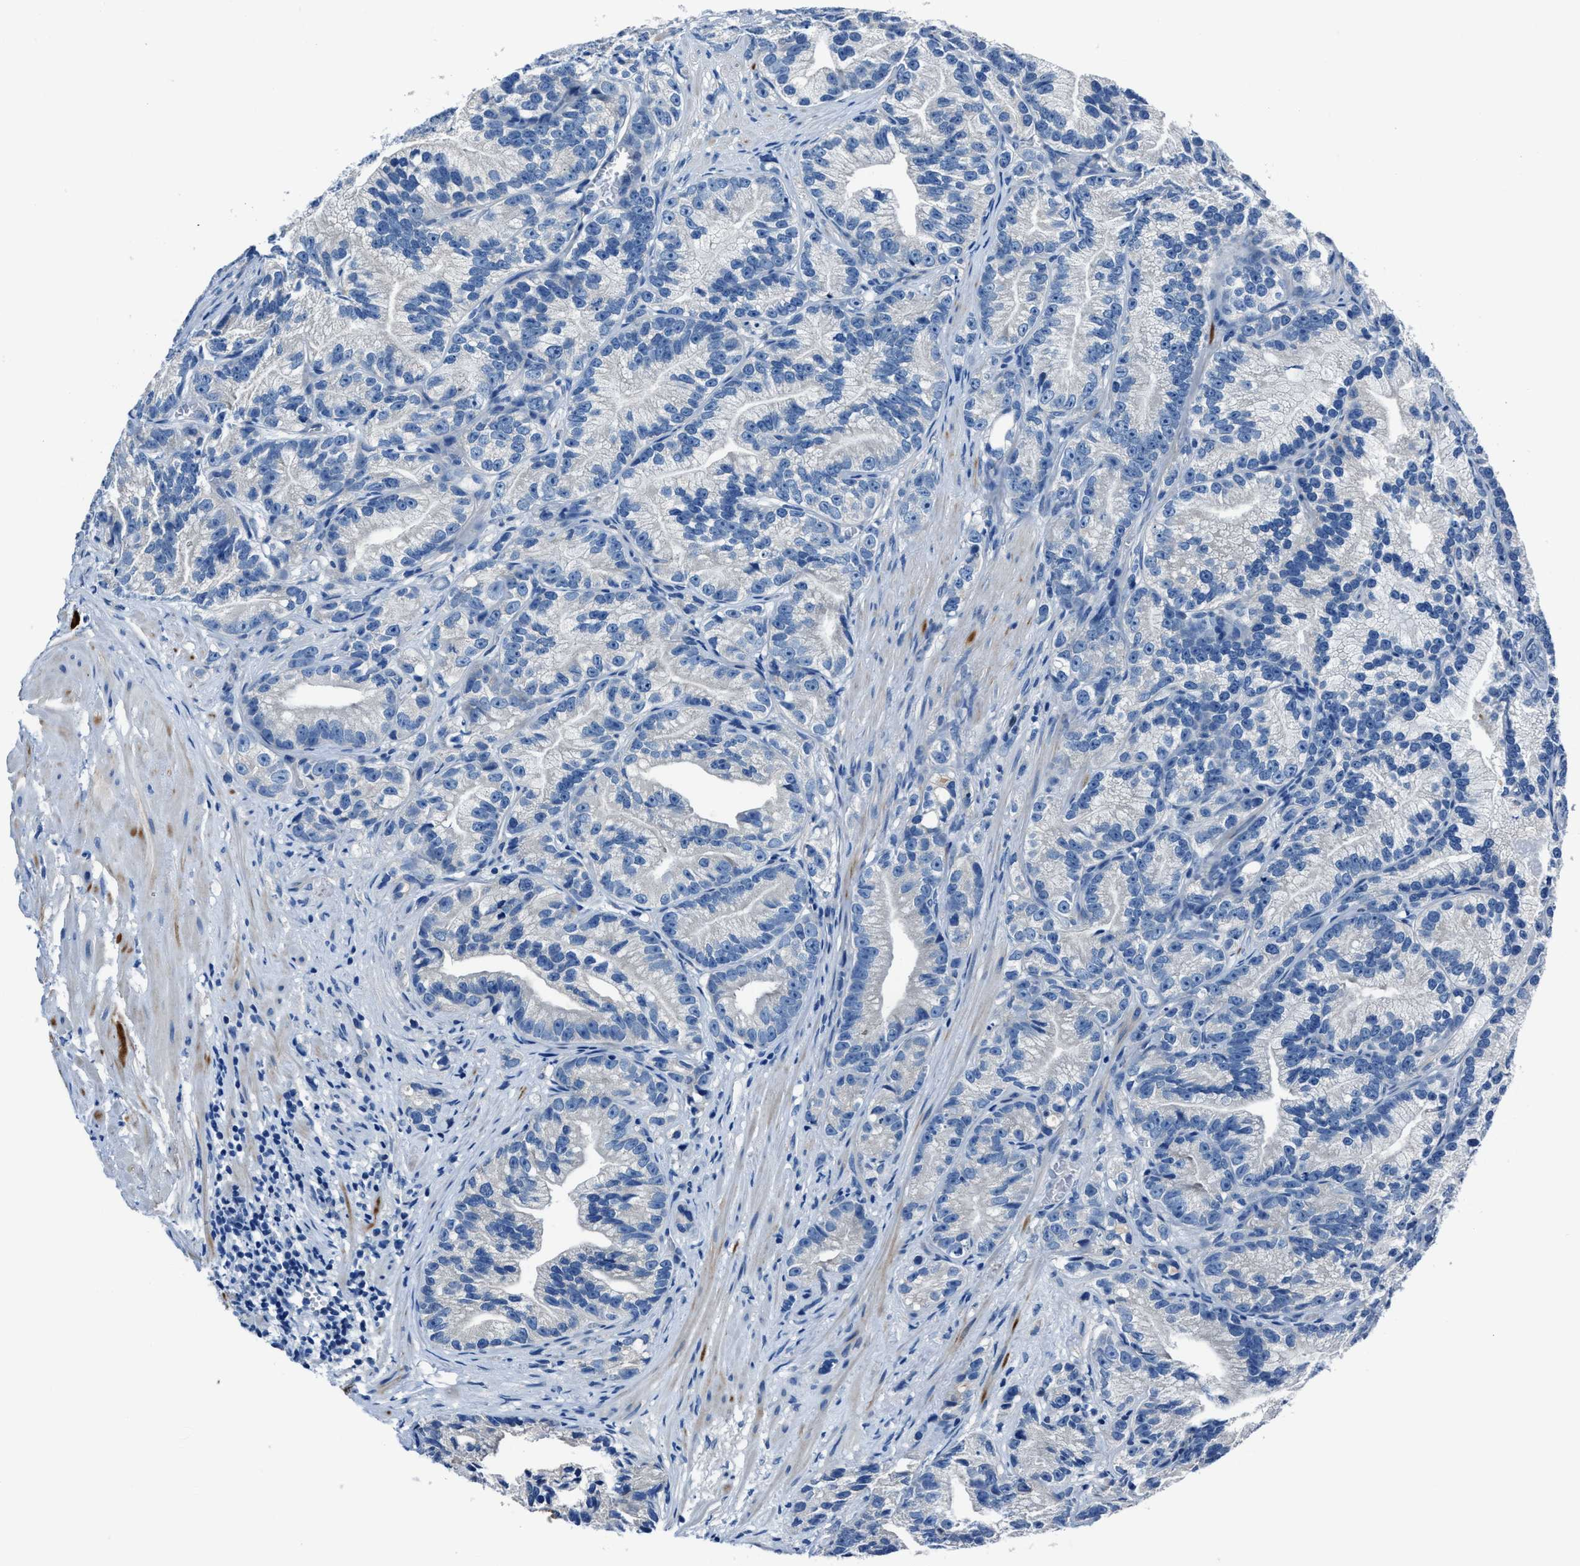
{"staining": {"intensity": "negative", "quantity": "none", "location": "none"}, "tissue": "prostate cancer", "cell_type": "Tumor cells", "image_type": "cancer", "snomed": [{"axis": "morphology", "description": "Adenocarcinoma, Low grade"}, {"axis": "topography", "description": "Prostate"}], "caption": "A micrograph of human prostate low-grade adenocarcinoma is negative for staining in tumor cells.", "gene": "NACAD", "patient": {"sex": "male", "age": 89}}